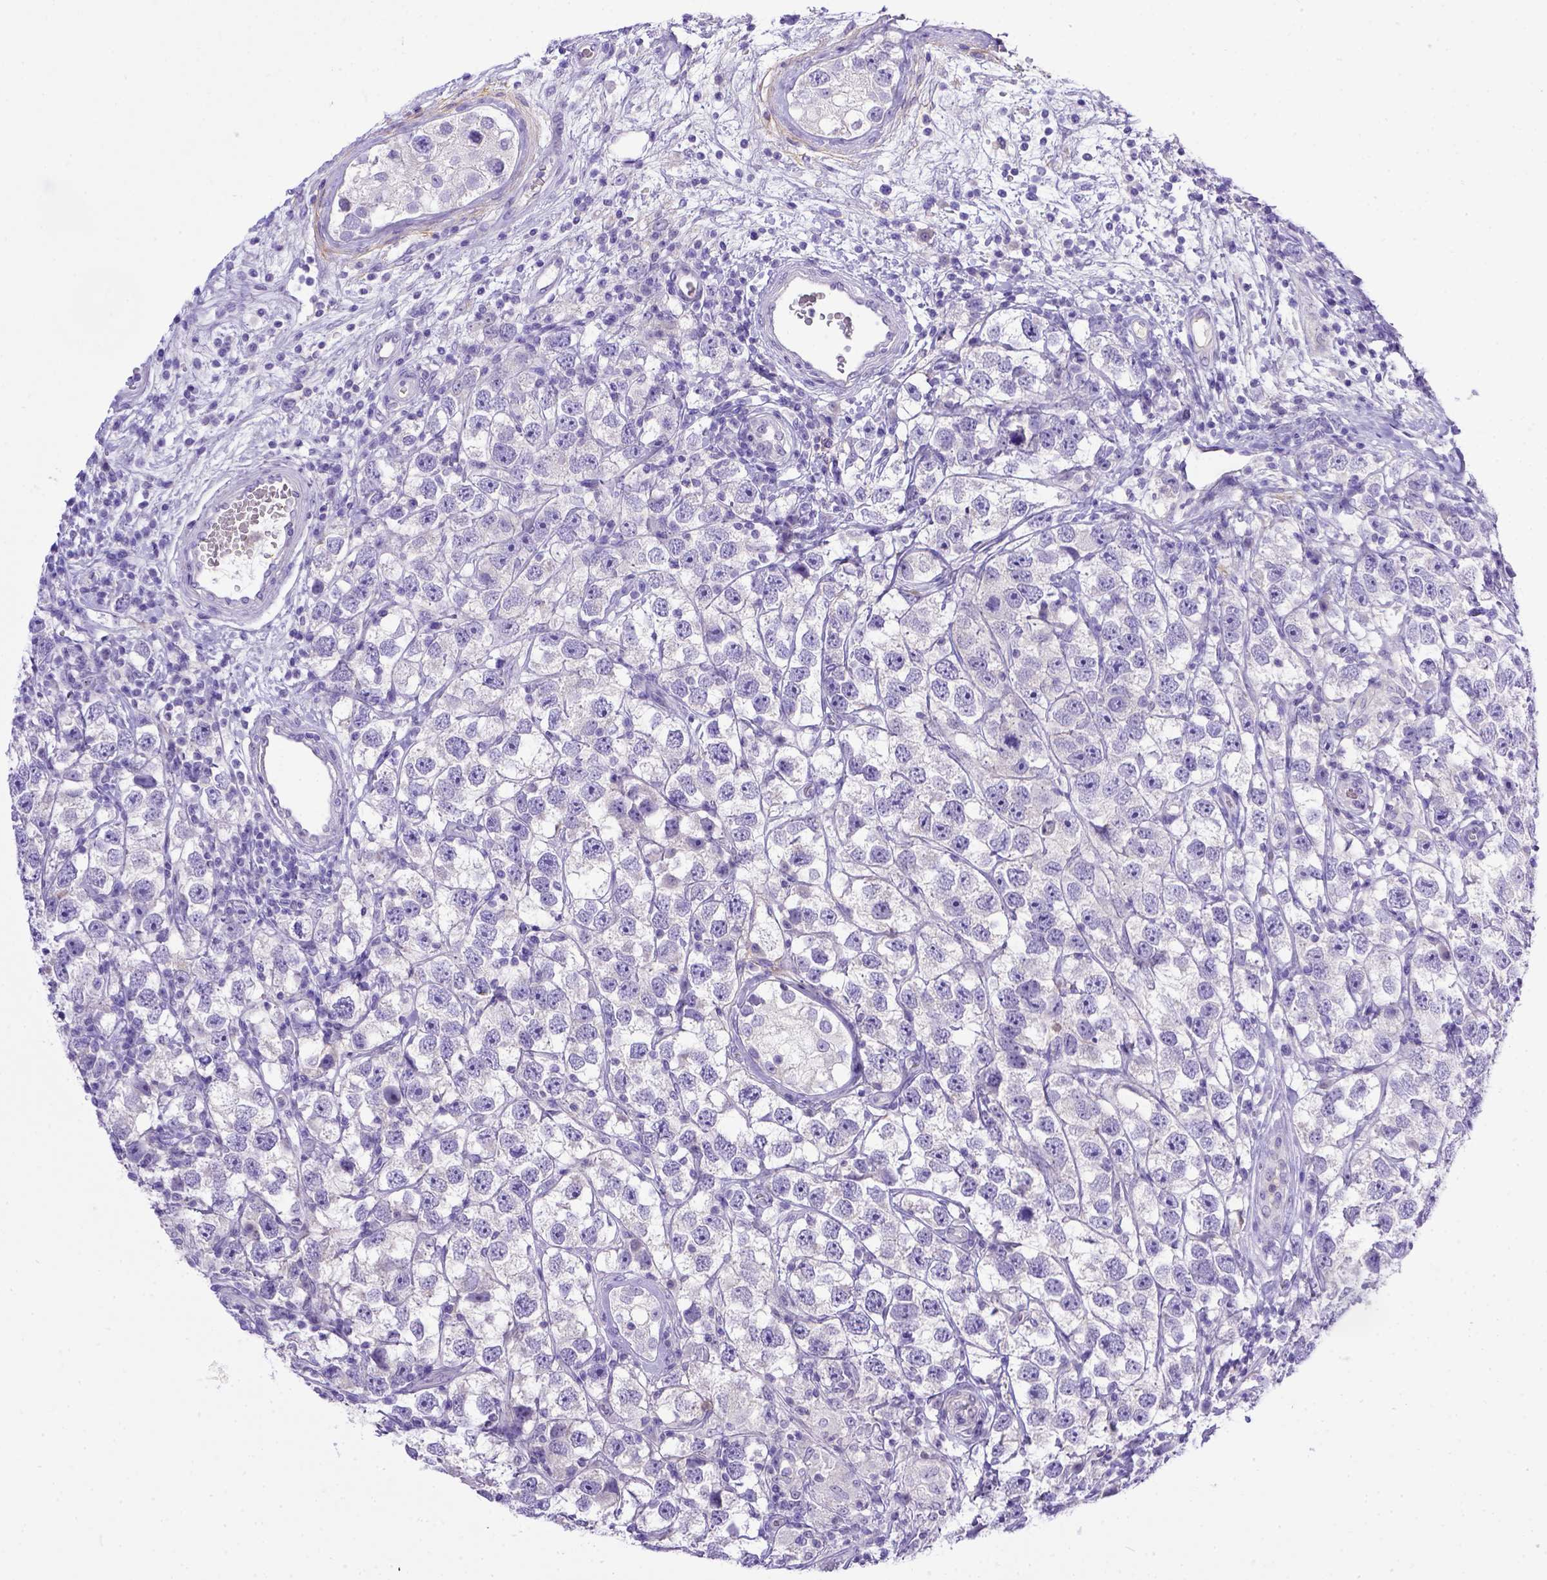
{"staining": {"intensity": "negative", "quantity": "none", "location": "none"}, "tissue": "testis cancer", "cell_type": "Tumor cells", "image_type": "cancer", "snomed": [{"axis": "morphology", "description": "Seminoma, NOS"}, {"axis": "topography", "description": "Testis"}], "caption": "This is an immunohistochemistry image of testis cancer. There is no staining in tumor cells.", "gene": "BTN1A1", "patient": {"sex": "male", "age": 26}}